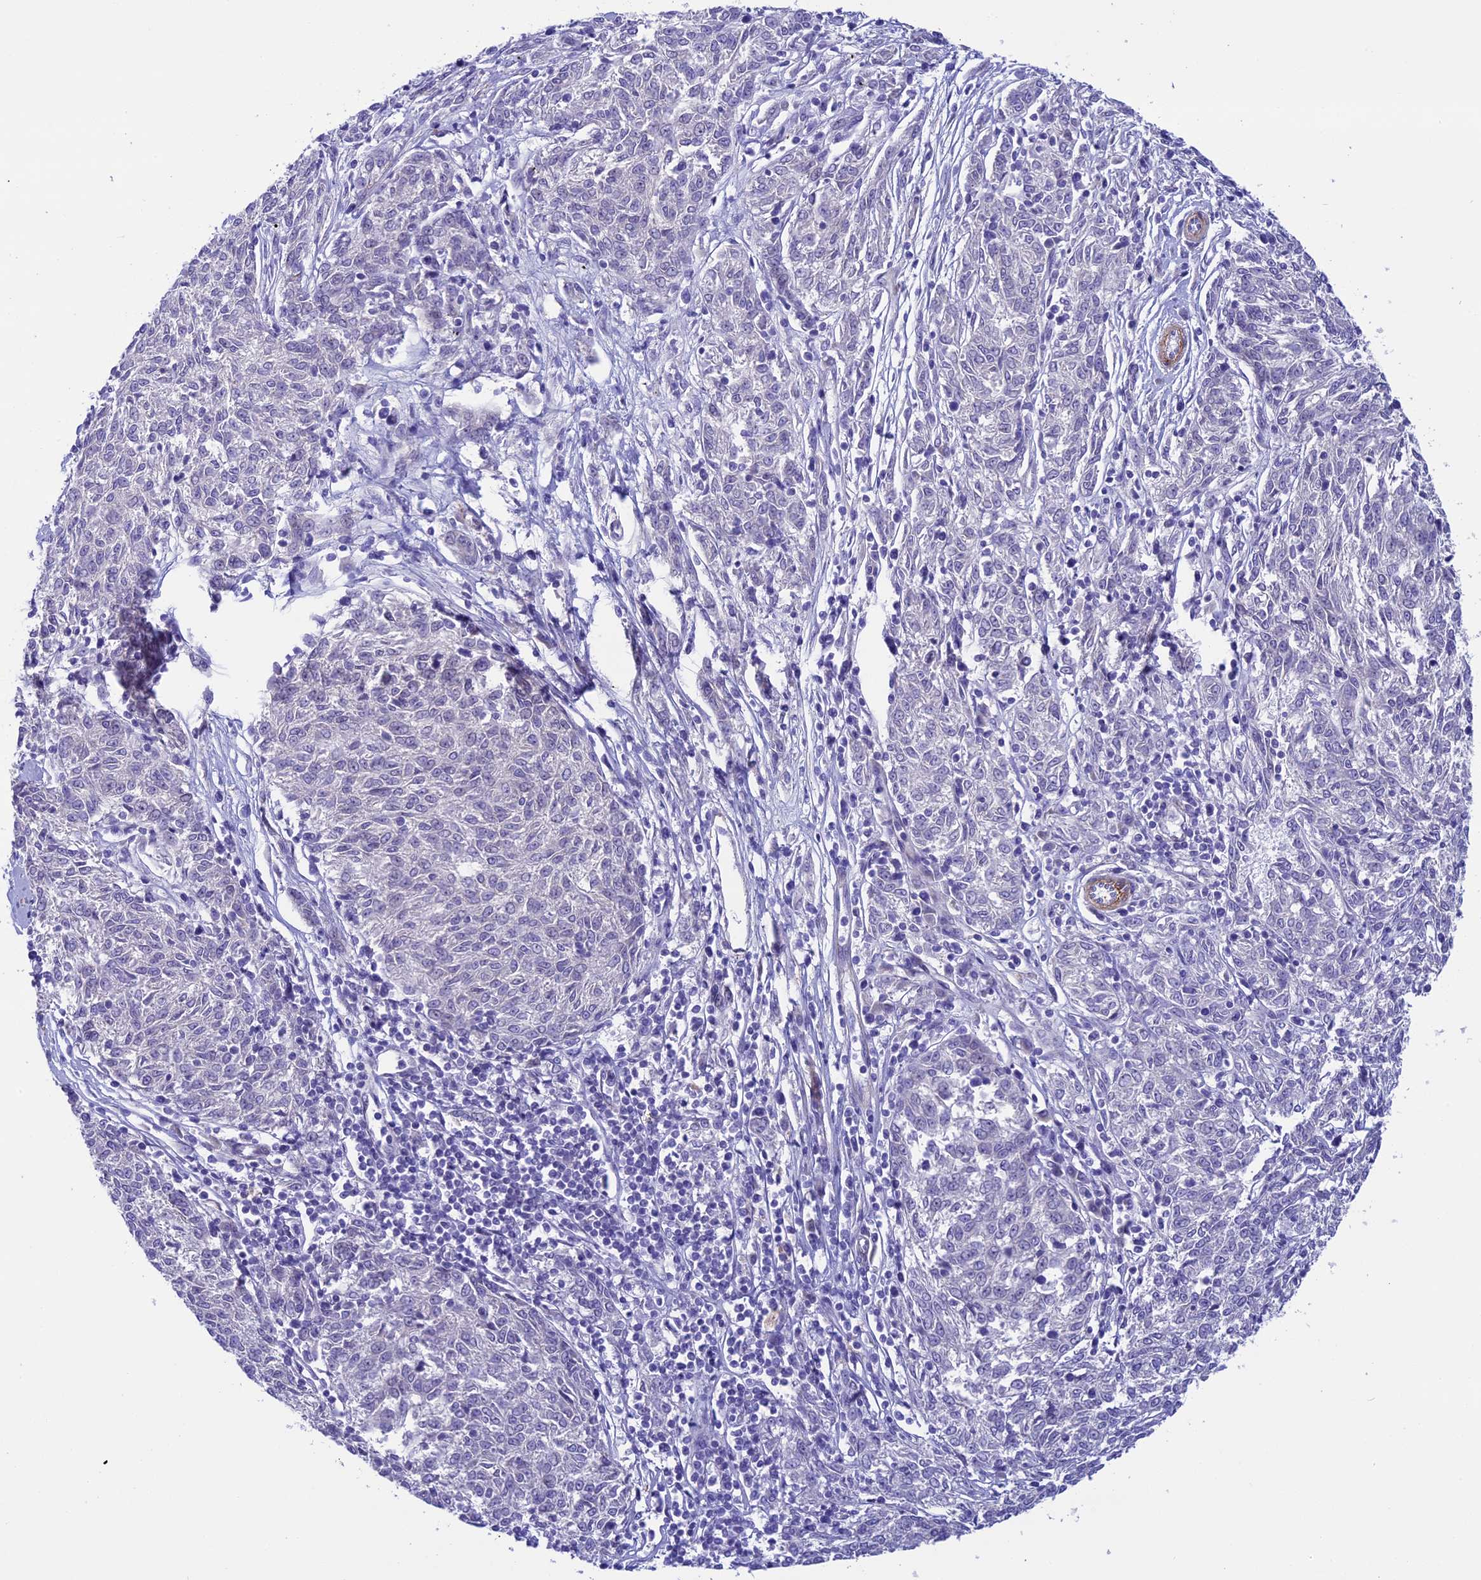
{"staining": {"intensity": "negative", "quantity": "none", "location": "none"}, "tissue": "melanoma", "cell_type": "Tumor cells", "image_type": "cancer", "snomed": [{"axis": "morphology", "description": "Malignant melanoma, NOS"}, {"axis": "topography", "description": "Skin"}], "caption": "The immunohistochemistry (IHC) micrograph has no significant expression in tumor cells of malignant melanoma tissue. (Stains: DAB (3,3'-diaminobenzidine) immunohistochemistry (IHC) with hematoxylin counter stain, Microscopy: brightfield microscopy at high magnification).", "gene": "LOXL1", "patient": {"sex": "female", "age": 72}}